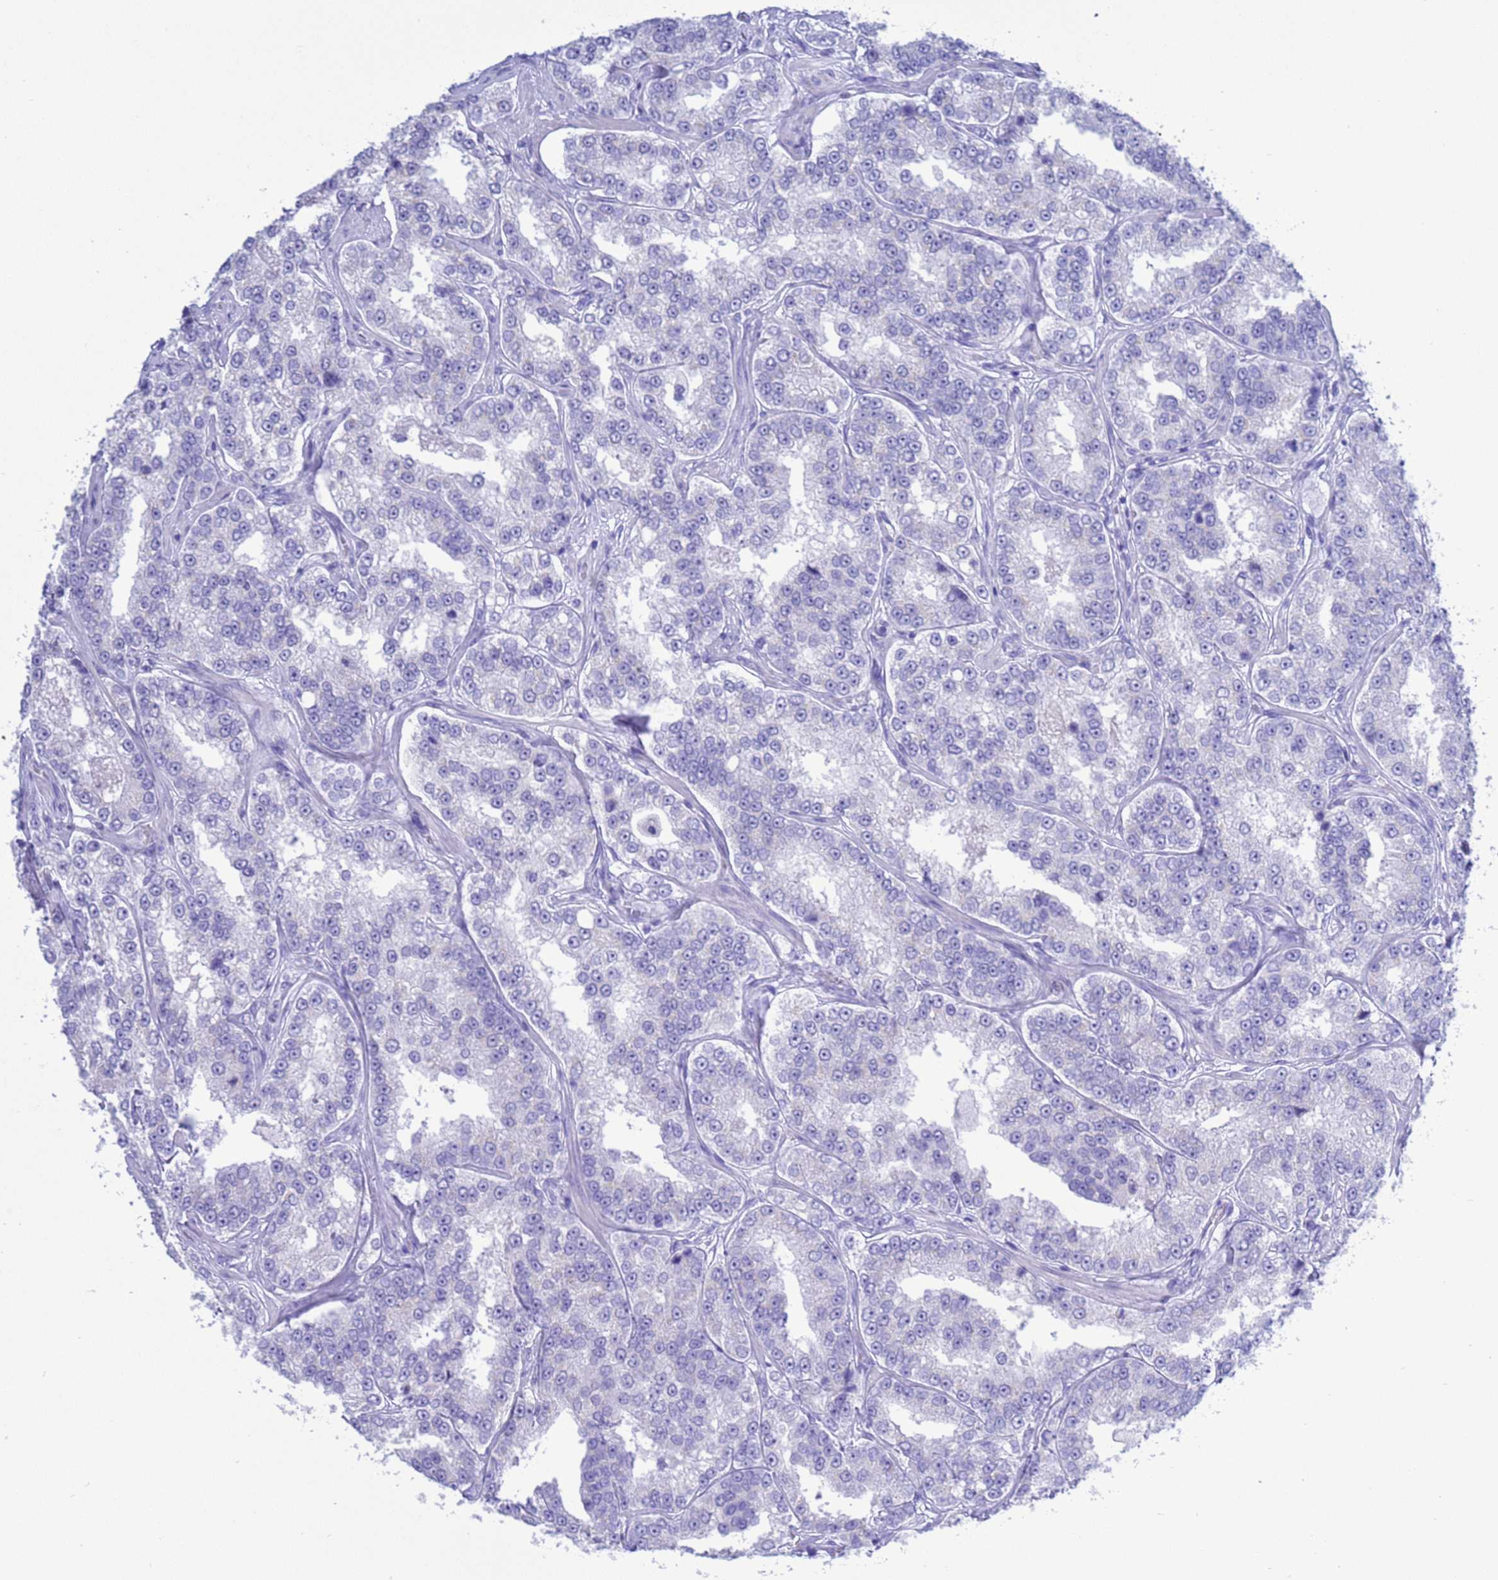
{"staining": {"intensity": "negative", "quantity": "none", "location": "none"}, "tissue": "prostate cancer", "cell_type": "Tumor cells", "image_type": "cancer", "snomed": [{"axis": "morphology", "description": "Normal tissue, NOS"}, {"axis": "morphology", "description": "Adenocarcinoma, High grade"}, {"axis": "topography", "description": "Prostate"}], "caption": "Image shows no protein staining in tumor cells of prostate cancer tissue.", "gene": "GSTM1", "patient": {"sex": "male", "age": 83}}